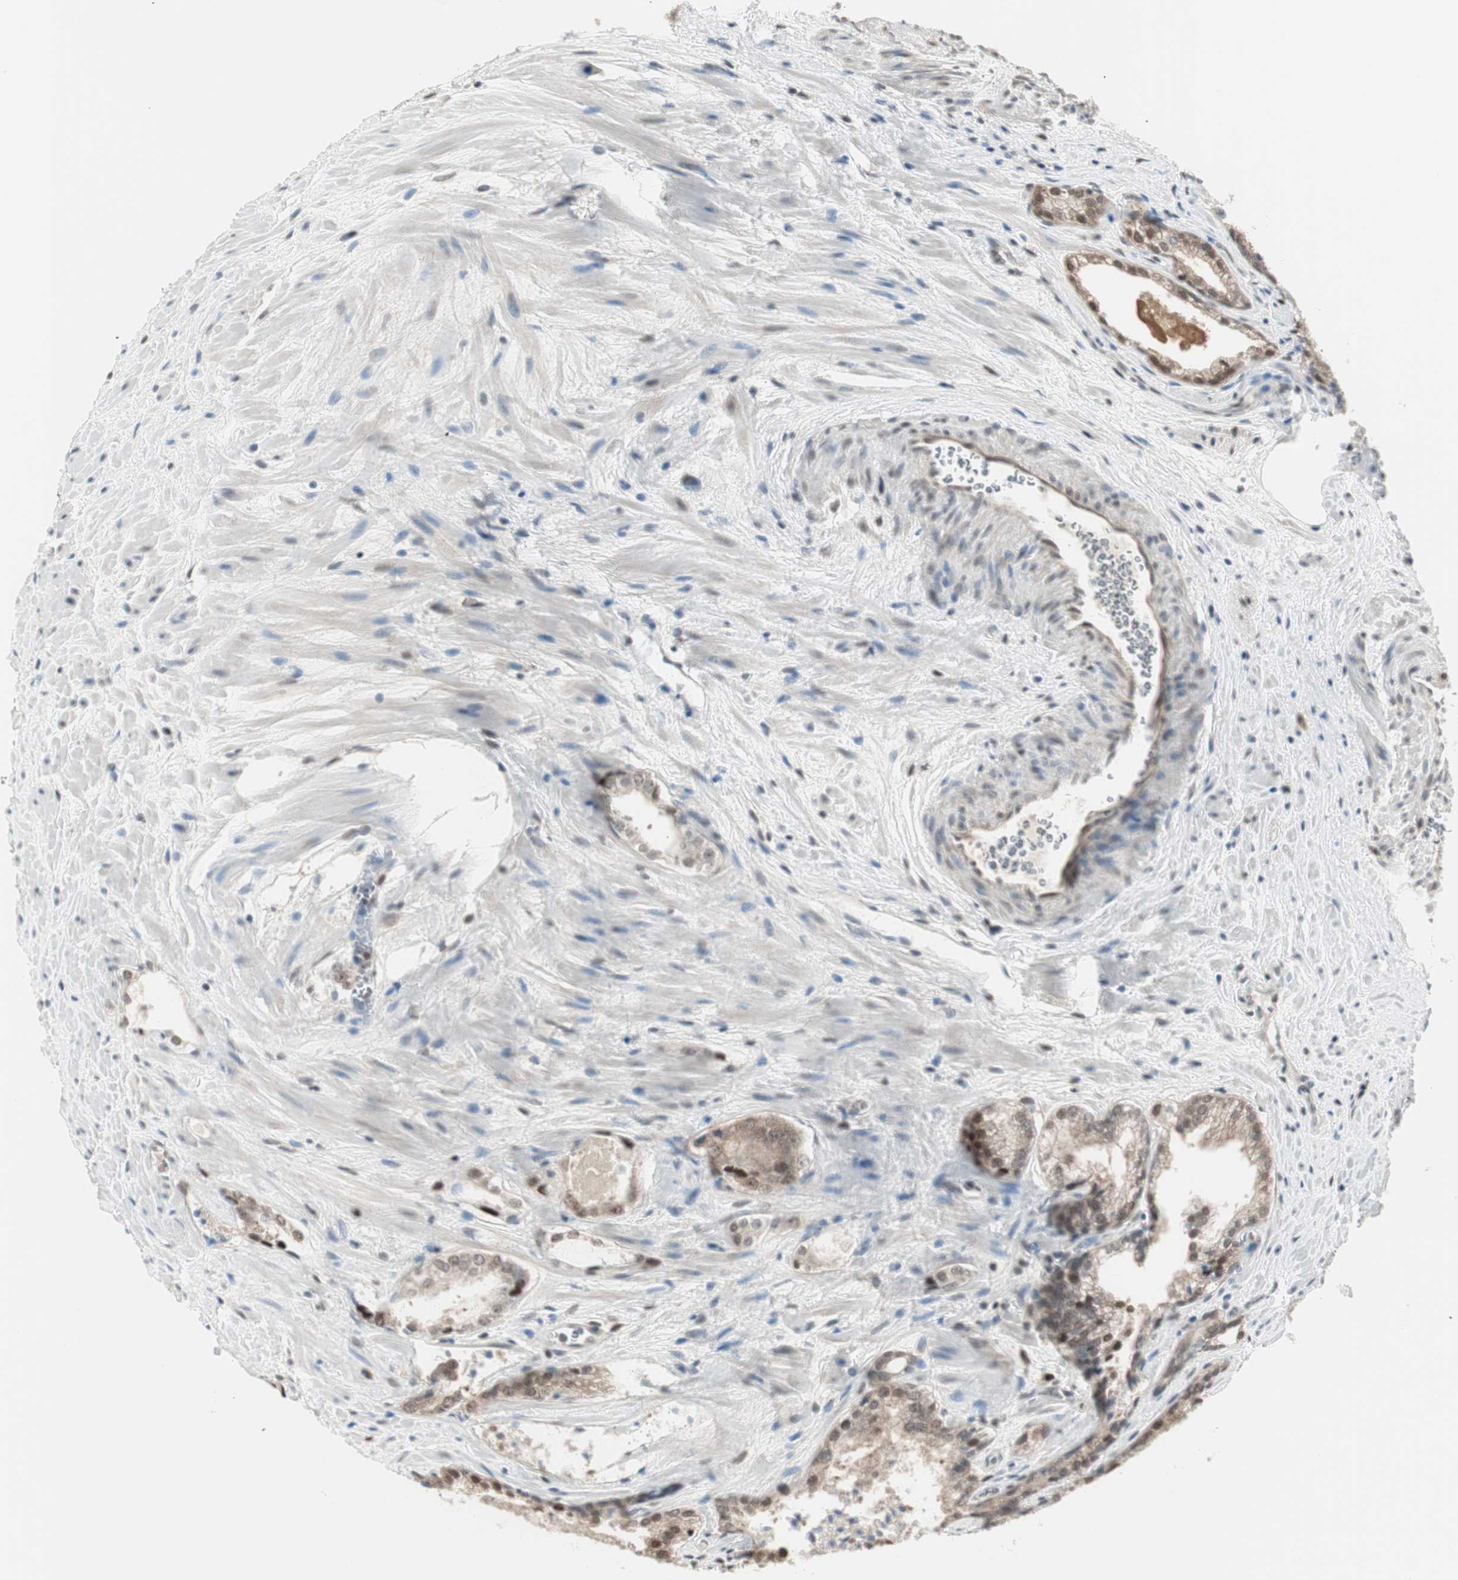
{"staining": {"intensity": "strong", "quantity": ">75%", "location": "nuclear"}, "tissue": "prostate cancer", "cell_type": "Tumor cells", "image_type": "cancer", "snomed": [{"axis": "morphology", "description": "Adenocarcinoma, Low grade"}, {"axis": "topography", "description": "Prostate"}], "caption": "IHC micrograph of human prostate cancer (low-grade adenocarcinoma) stained for a protein (brown), which displays high levels of strong nuclear expression in approximately >75% of tumor cells.", "gene": "LONP2", "patient": {"sex": "male", "age": 60}}